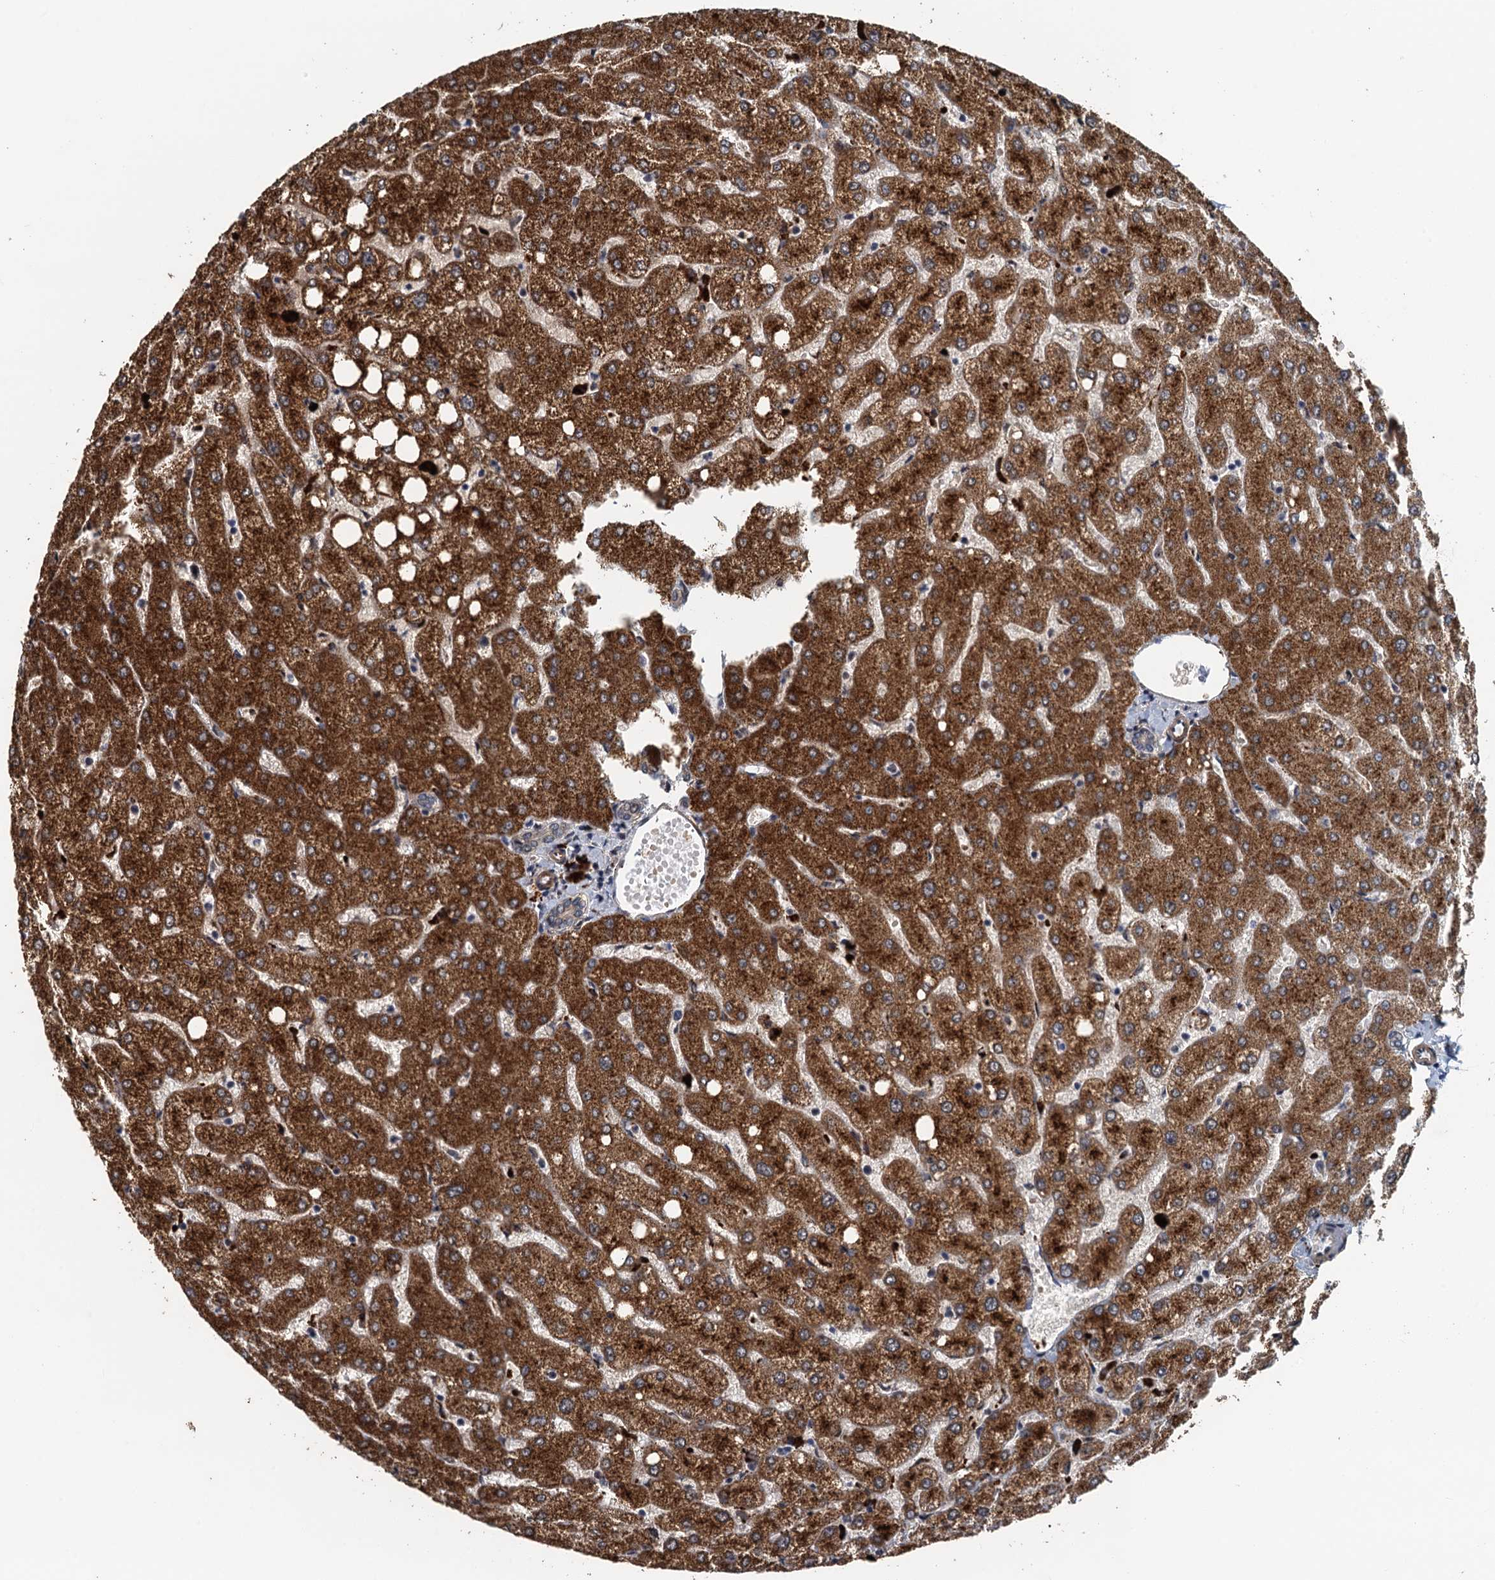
{"staining": {"intensity": "weak", "quantity": "25%-75%", "location": "cytoplasmic/membranous"}, "tissue": "liver", "cell_type": "Cholangiocytes", "image_type": "normal", "snomed": [{"axis": "morphology", "description": "Normal tissue, NOS"}, {"axis": "topography", "description": "Liver"}], "caption": "Cholangiocytes reveal low levels of weak cytoplasmic/membranous positivity in approximately 25%-75% of cells in benign liver.", "gene": "AGRN", "patient": {"sex": "female", "age": 54}}